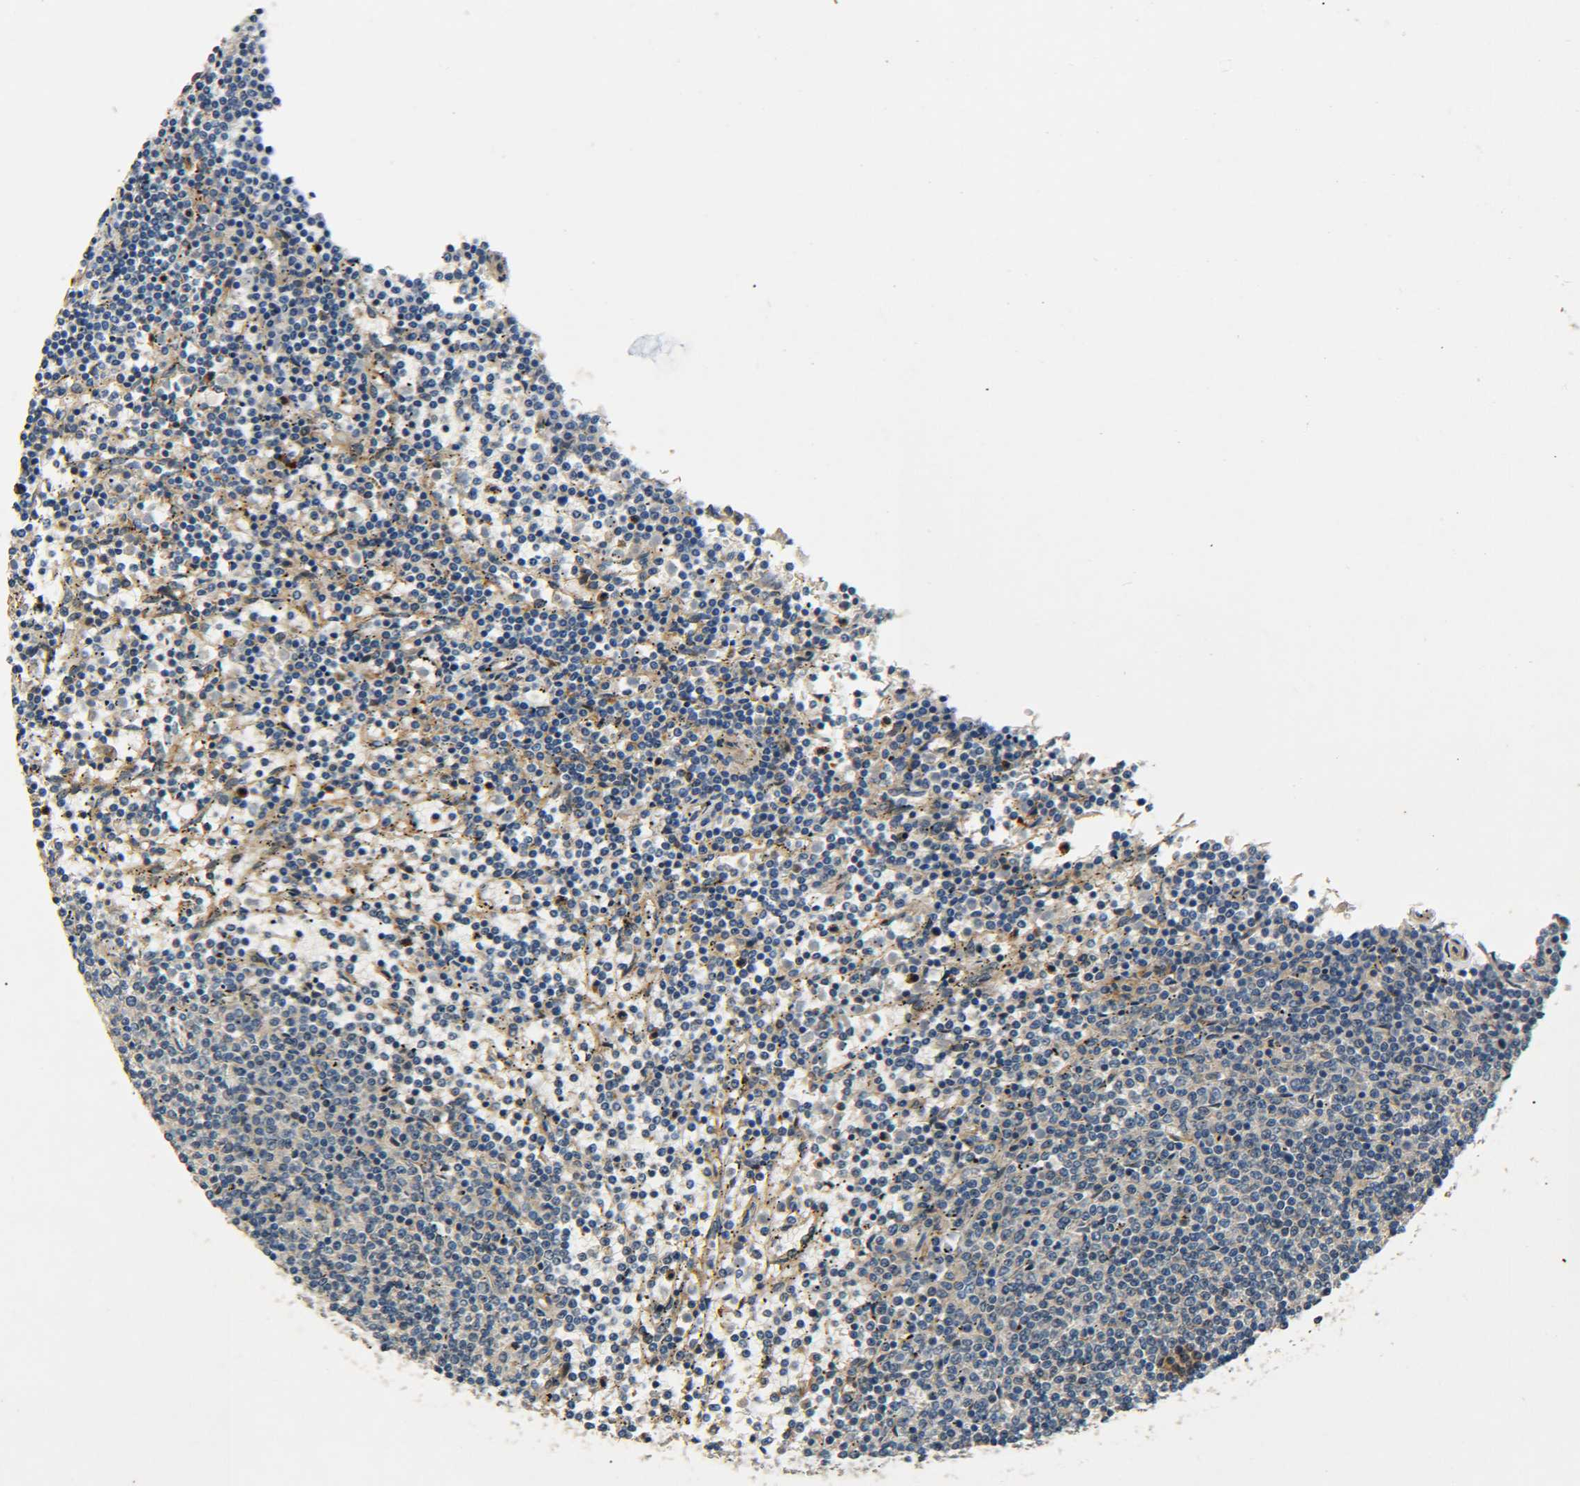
{"staining": {"intensity": "negative", "quantity": "none", "location": "none"}, "tissue": "lymphoma", "cell_type": "Tumor cells", "image_type": "cancer", "snomed": [{"axis": "morphology", "description": "Malignant lymphoma, non-Hodgkin's type, Low grade"}, {"axis": "topography", "description": "Spleen"}], "caption": "DAB immunohistochemical staining of human lymphoma shows no significant staining in tumor cells.", "gene": "MEIS1", "patient": {"sex": "female", "age": 50}}